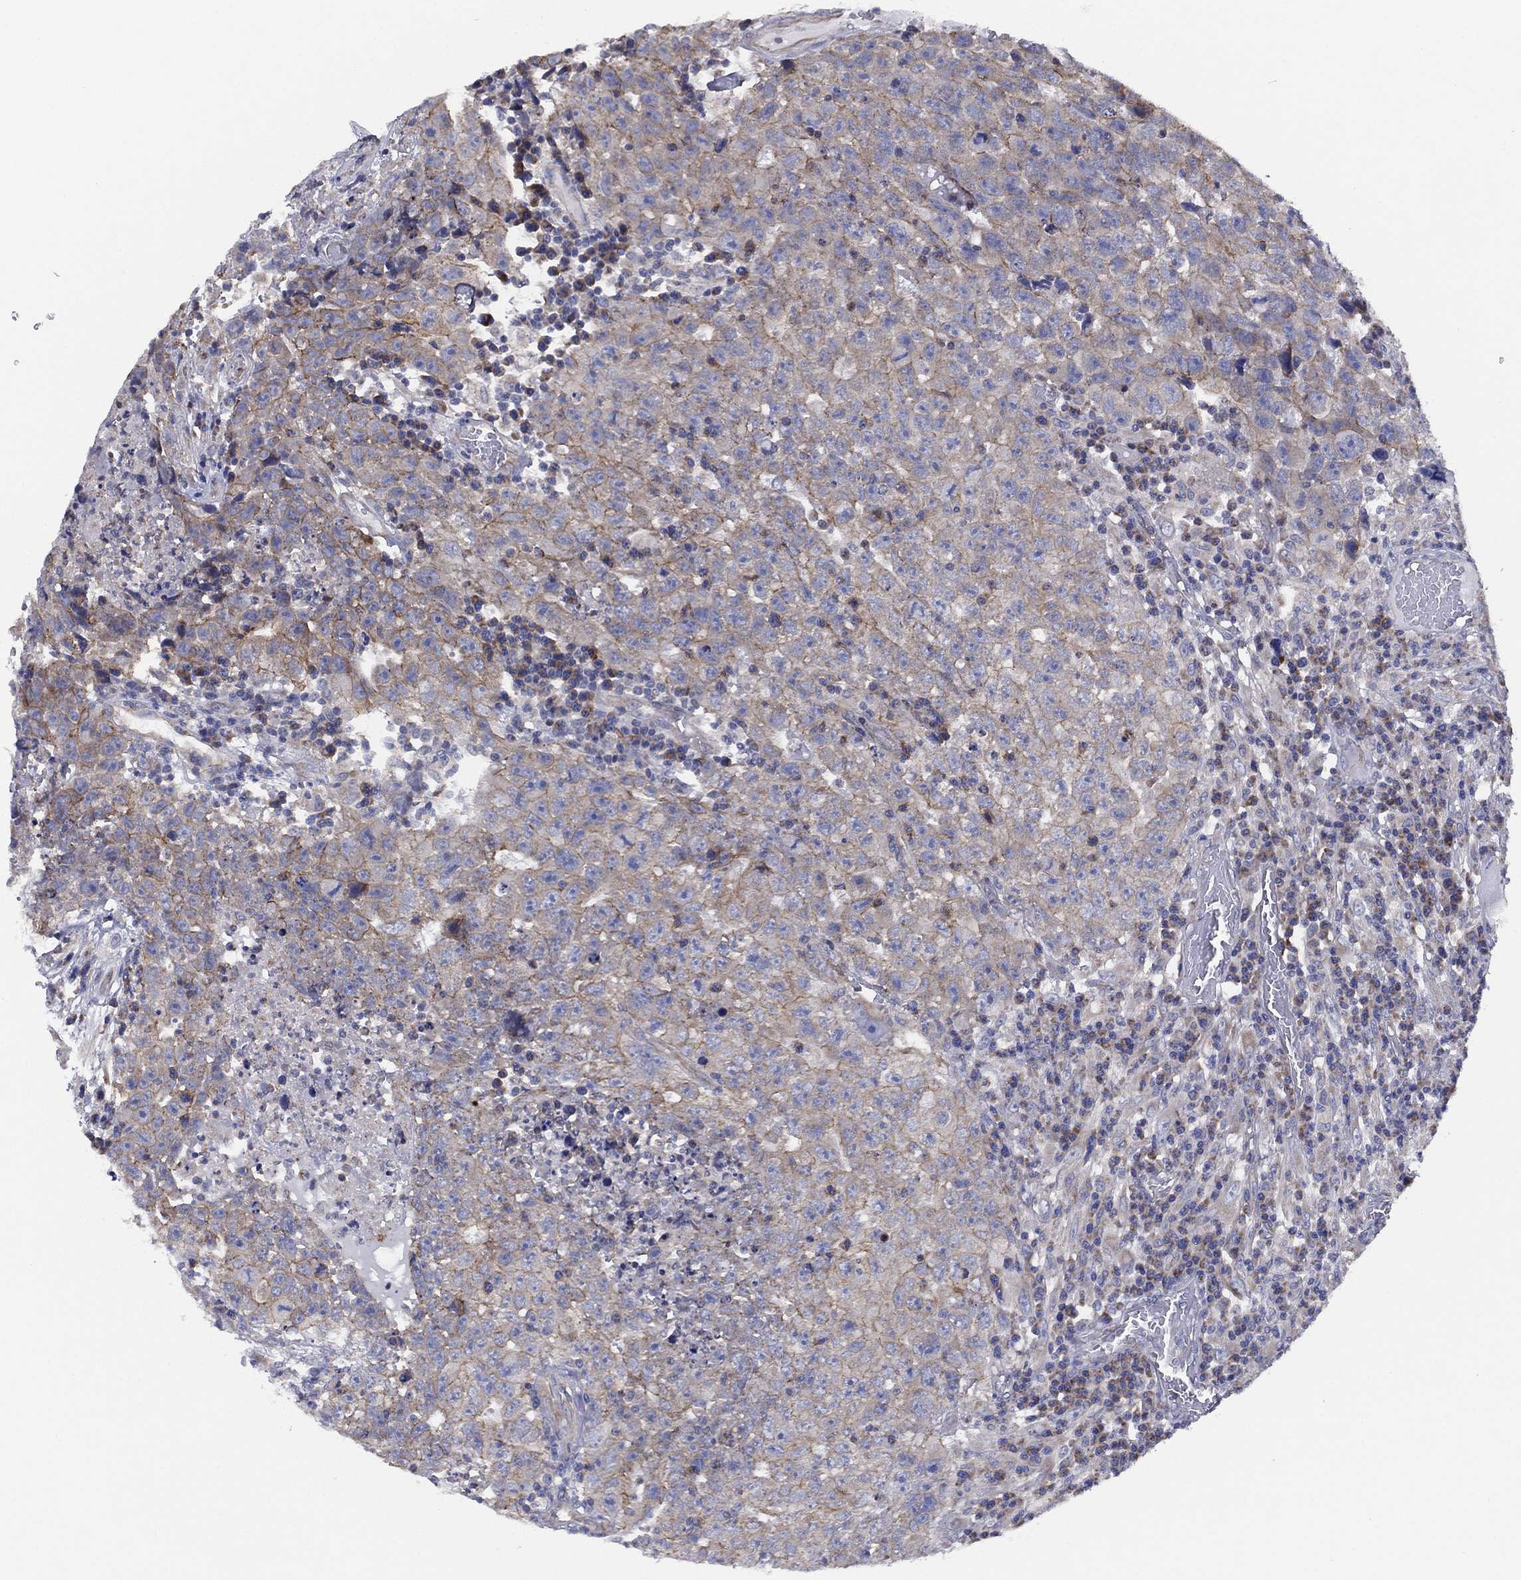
{"staining": {"intensity": "moderate", "quantity": "<25%", "location": "cytoplasmic/membranous"}, "tissue": "testis cancer", "cell_type": "Tumor cells", "image_type": "cancer", "snomed": [{"axis": "morphology", "description": "Necrosis, NOS"}, {"axis": "morphology", "description": "Carcinoma, Embryonal, NOS"}, {"axis": "topography", "description": "Testis"}], "caption": "IHC histopathology image of neoplastic tissue: testis cancer stained using IHC displays low levels of moderate protein expression localized specifically in the cytoplasmic/membranous of tumor cells, appearing as a cytoplasmic/membranous brown color.", "gene": "ZNF223", "patient": {"sex": "male", "age": 19}}